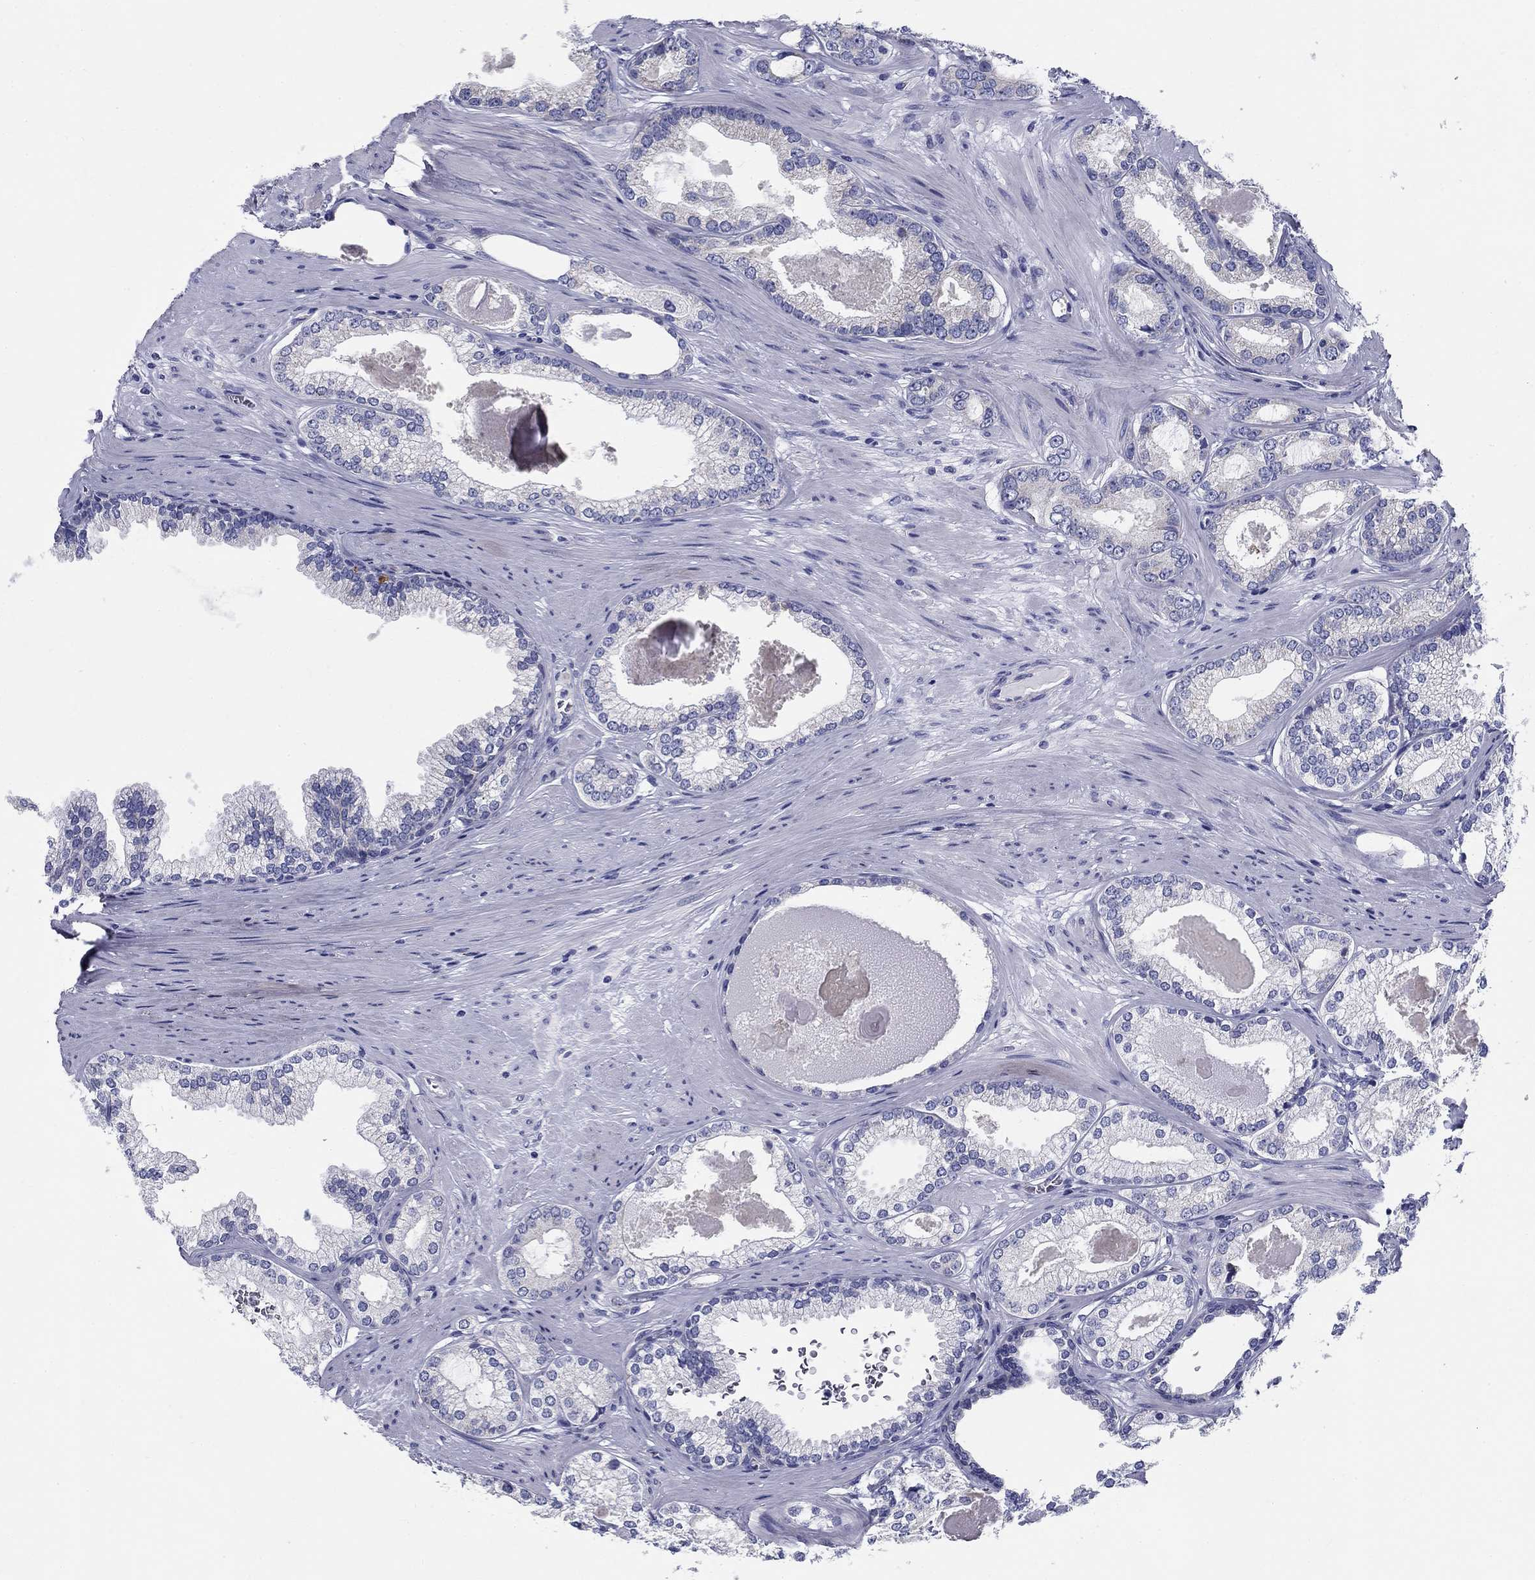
{"staining": {"intensity": "negative", "quantity": "none", "location": "none"}, "tissue": "prostate cancer", "cell_type": "Tumor cells", "image_type": "cancer", "snomed": [{"axis": "morphology", "description": "Adenocarcinoma, High grade"}, {"axis": "topography", "description": "Prostate and seminal vesicle, NOS"}], "caption": "The IHC micrograph has no significant expression in tumor cells of high-grade adenocarcinoma (prostate) tissue.", "gene": "UPB1", "patient": {"sex": "male", "age": 62}}